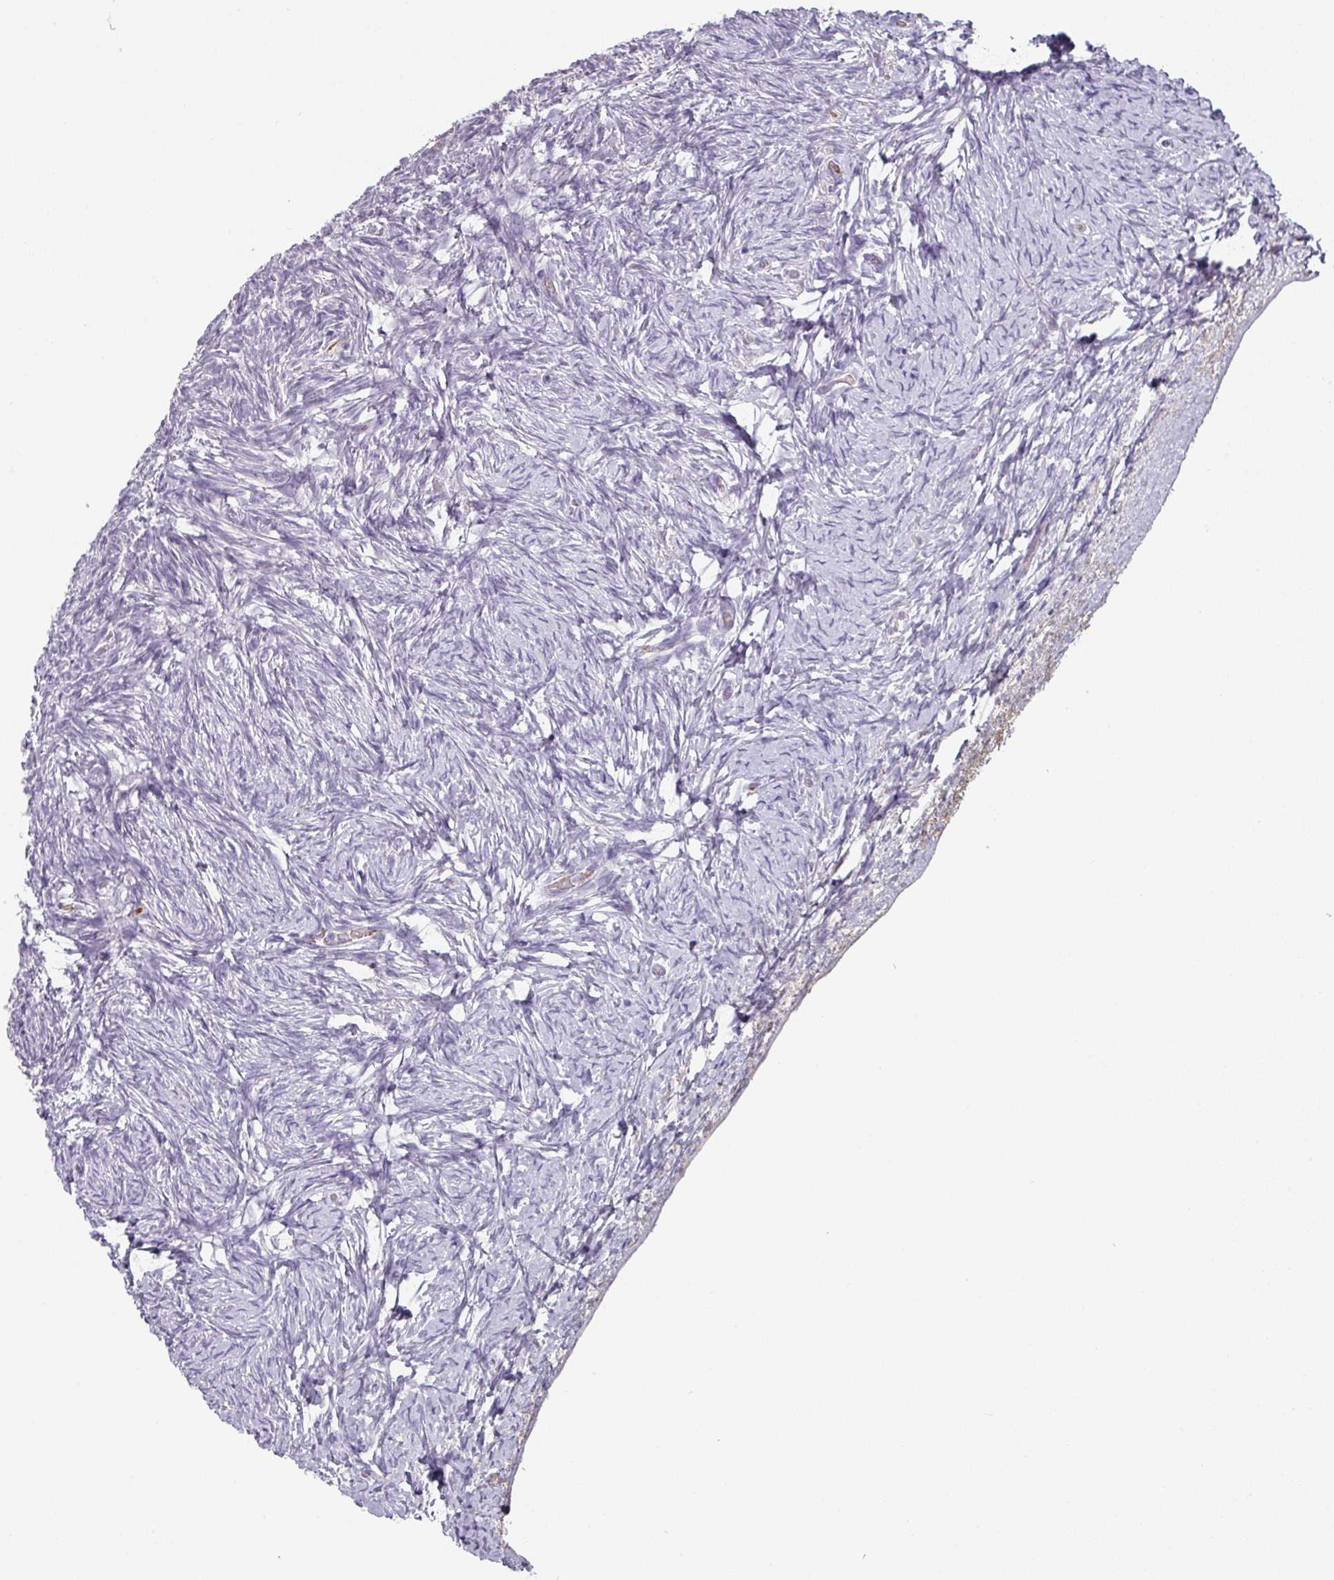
{"staining": {"intensity": "negative", "quantity": "none", "location": "none"}, "tissue": "ovary", "cell_type": "Ovarian stroma cells", "image_type": "normal", "snomed": [{"axis": "morphology", "description": "Normal tissue, NOS"}, {"axis": "topography", "description": "Ovary"}], "caption": "A micrograph of human ovary is negative for staining in ovarian stroma cells. Brightfield microscopy of immunohistochemistry stained with DAB (3,3'-diaminobenzidine) (brown) and hematoxylin (blue), captured at high magnification.", "gene": "C1QB", "patient": {"sex": "female", "age": 39}}